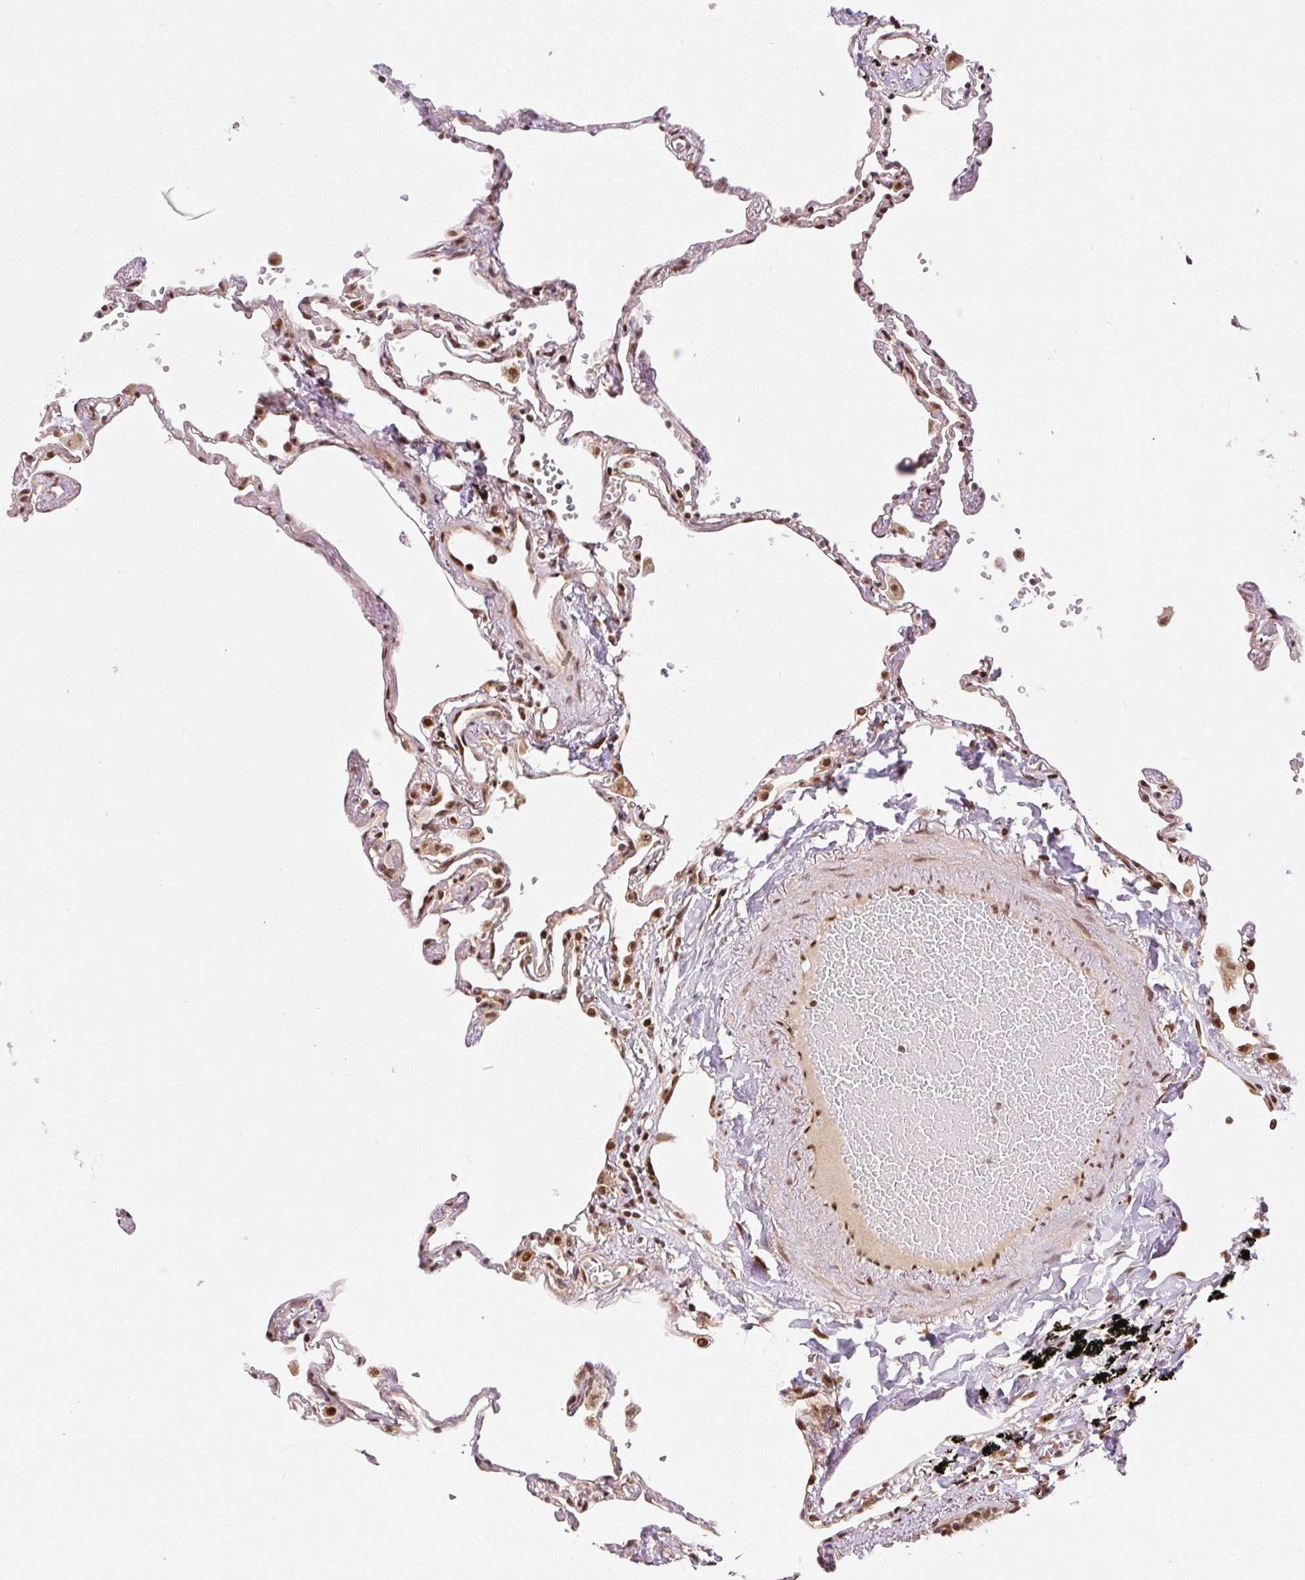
{"staining": {"intensity": "moderate", "quantity": ">75%", "location": "nuclear"}, "tissue": "lung", "cell_type": "Alveolar cells", "image_type": "normal", "snomed": [{"axis": "morphology", "description": "Normal tissue, NOS"}, {"axis": "topography", "description": "Lung"}], "caption": "Lung stained for a protein displays moderate nuclear positivity in alveolar cells. (DAB (3,3'-diaminobenzidine) = brown stain, brightfield microscopy at high magnification).", "gene": "INTS8", "patient": {"sex": "female", "age": 67}}